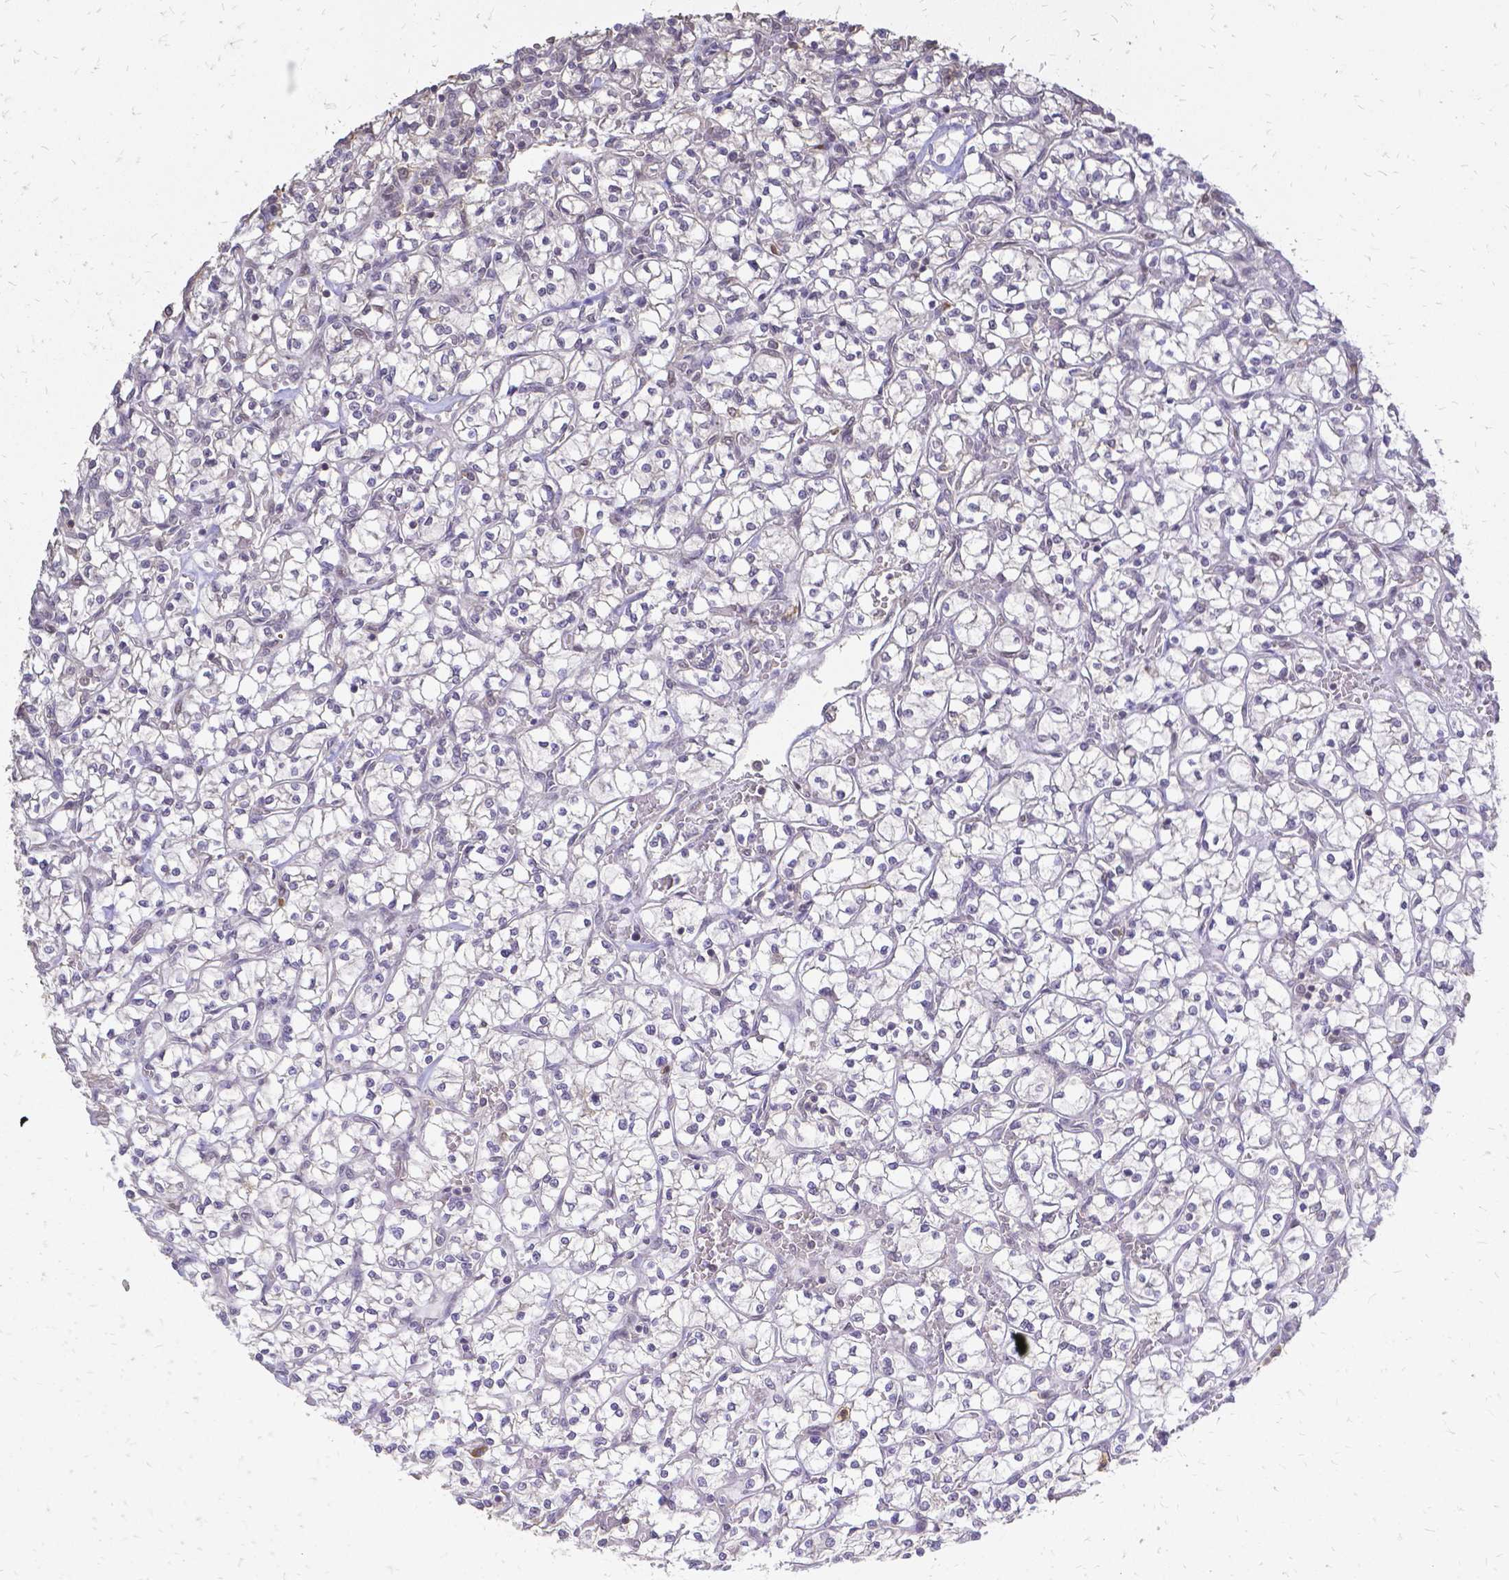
{"staining": {"intensity": "negative", "quantity": "none", "location": "none"}, "tissue": "renal cancer", "cell_type": "Tumor cells", "image_type": "cancer", "snomed": [{"axis": "morphology", "description": "Adenocarcinoma, NOS"}, {"axis": "topography", "description": "Kidney"}], "caption": "Micrograph shows no significant protein expression in tumor cells of renal cancer.", "gene": "CIB1", "patient": {"sex": "female", "age": 64}}